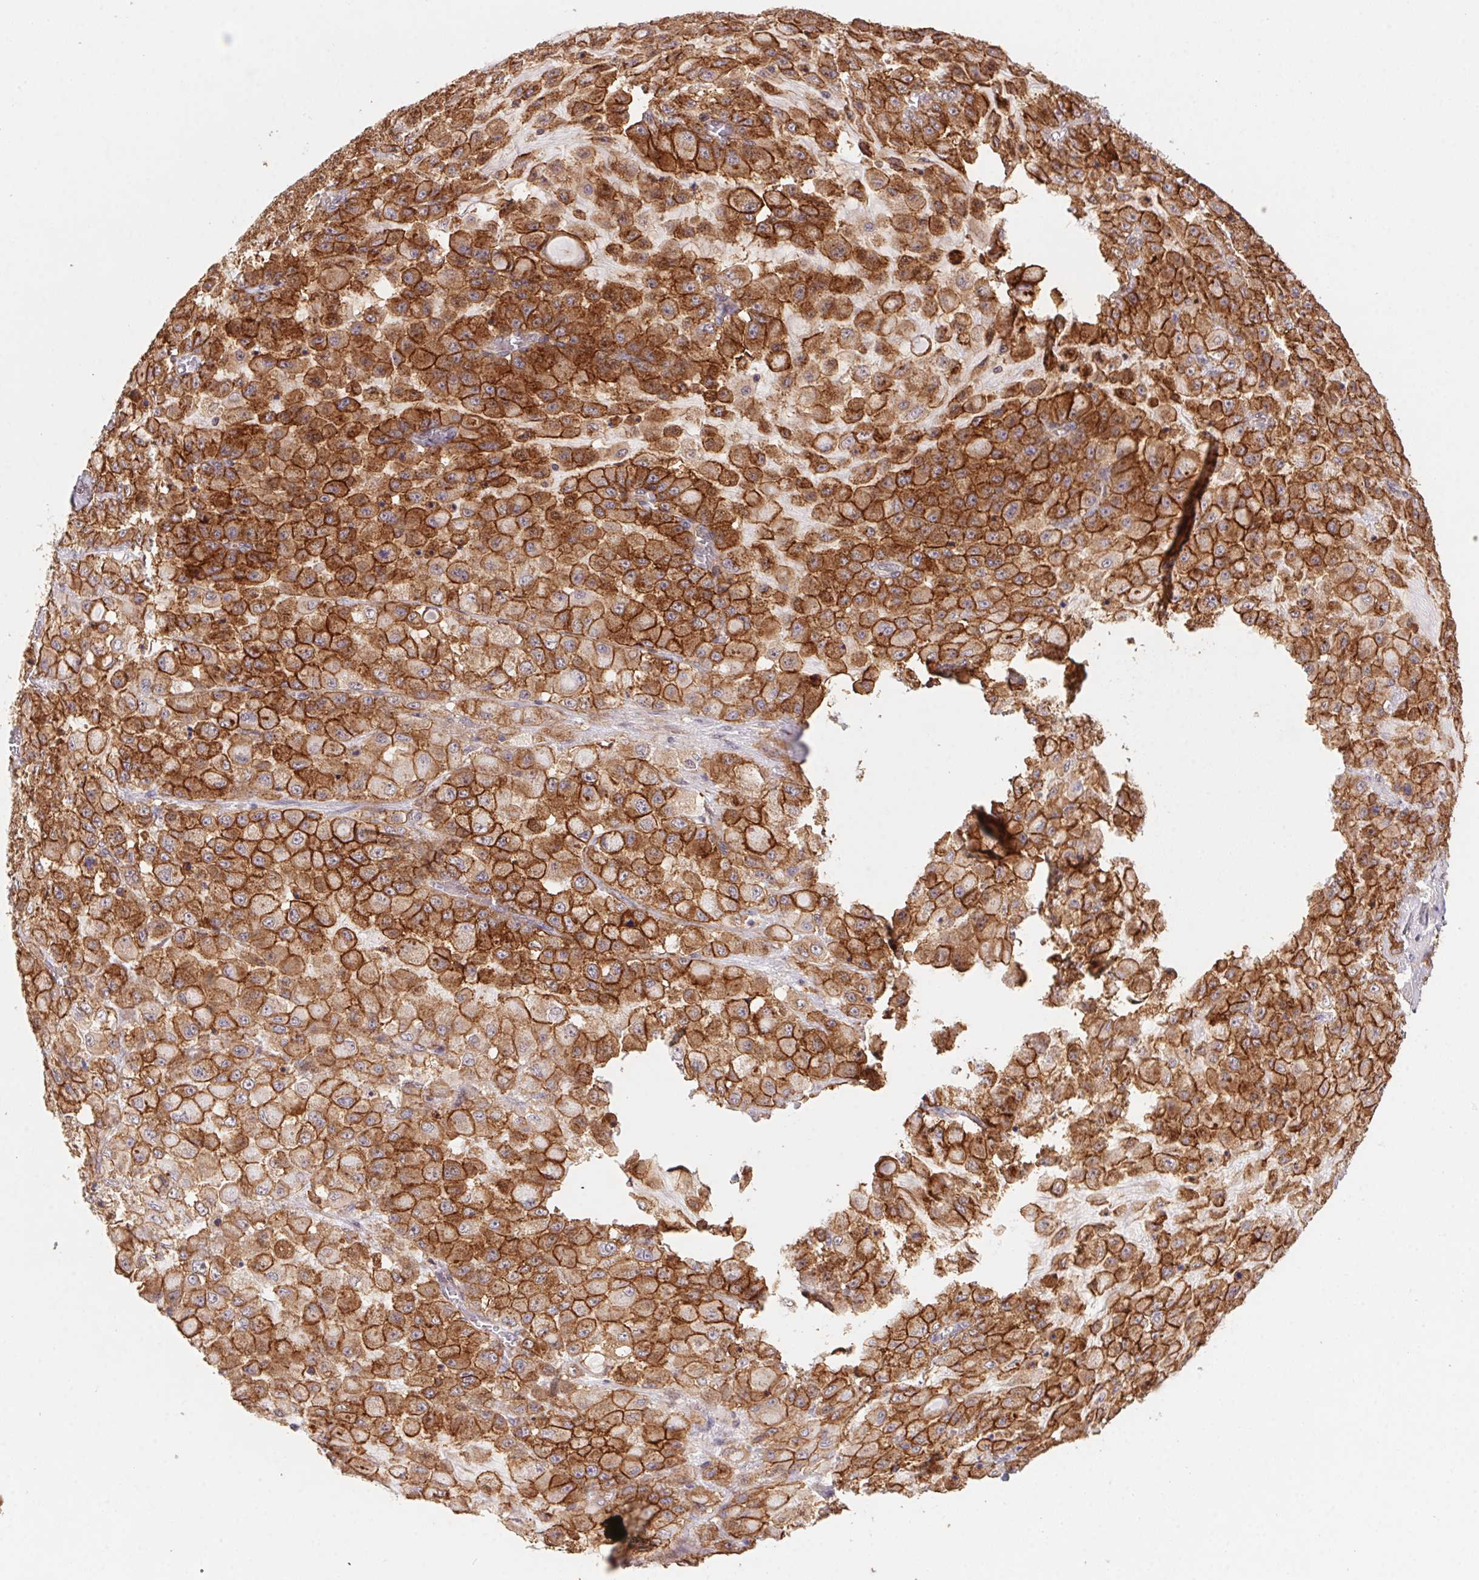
{"staining": {"intensity": "strong", "quantity": ">75%", "location": "cytoplasmic/membranous"}, "tissue": "stomach cancer", "cell_type": "Tumor cells", "image_type": "cancer", "snomed": [{"axis": "morphology", "description": "Adenocarcinoma, NOS"}, {"axis": "topography", "description": "Stomach"}], "caption": "DAB (3,3'-diaminobenzidine) immunohistochemical staining of stomach cancer (adenocarcinoma) reveals strong cytoplasmic/membranous protein positivity in approximately >75% of tumor cells.", "gene": "SLC52A2", "patient": {"sex": "female", "age": 76}}